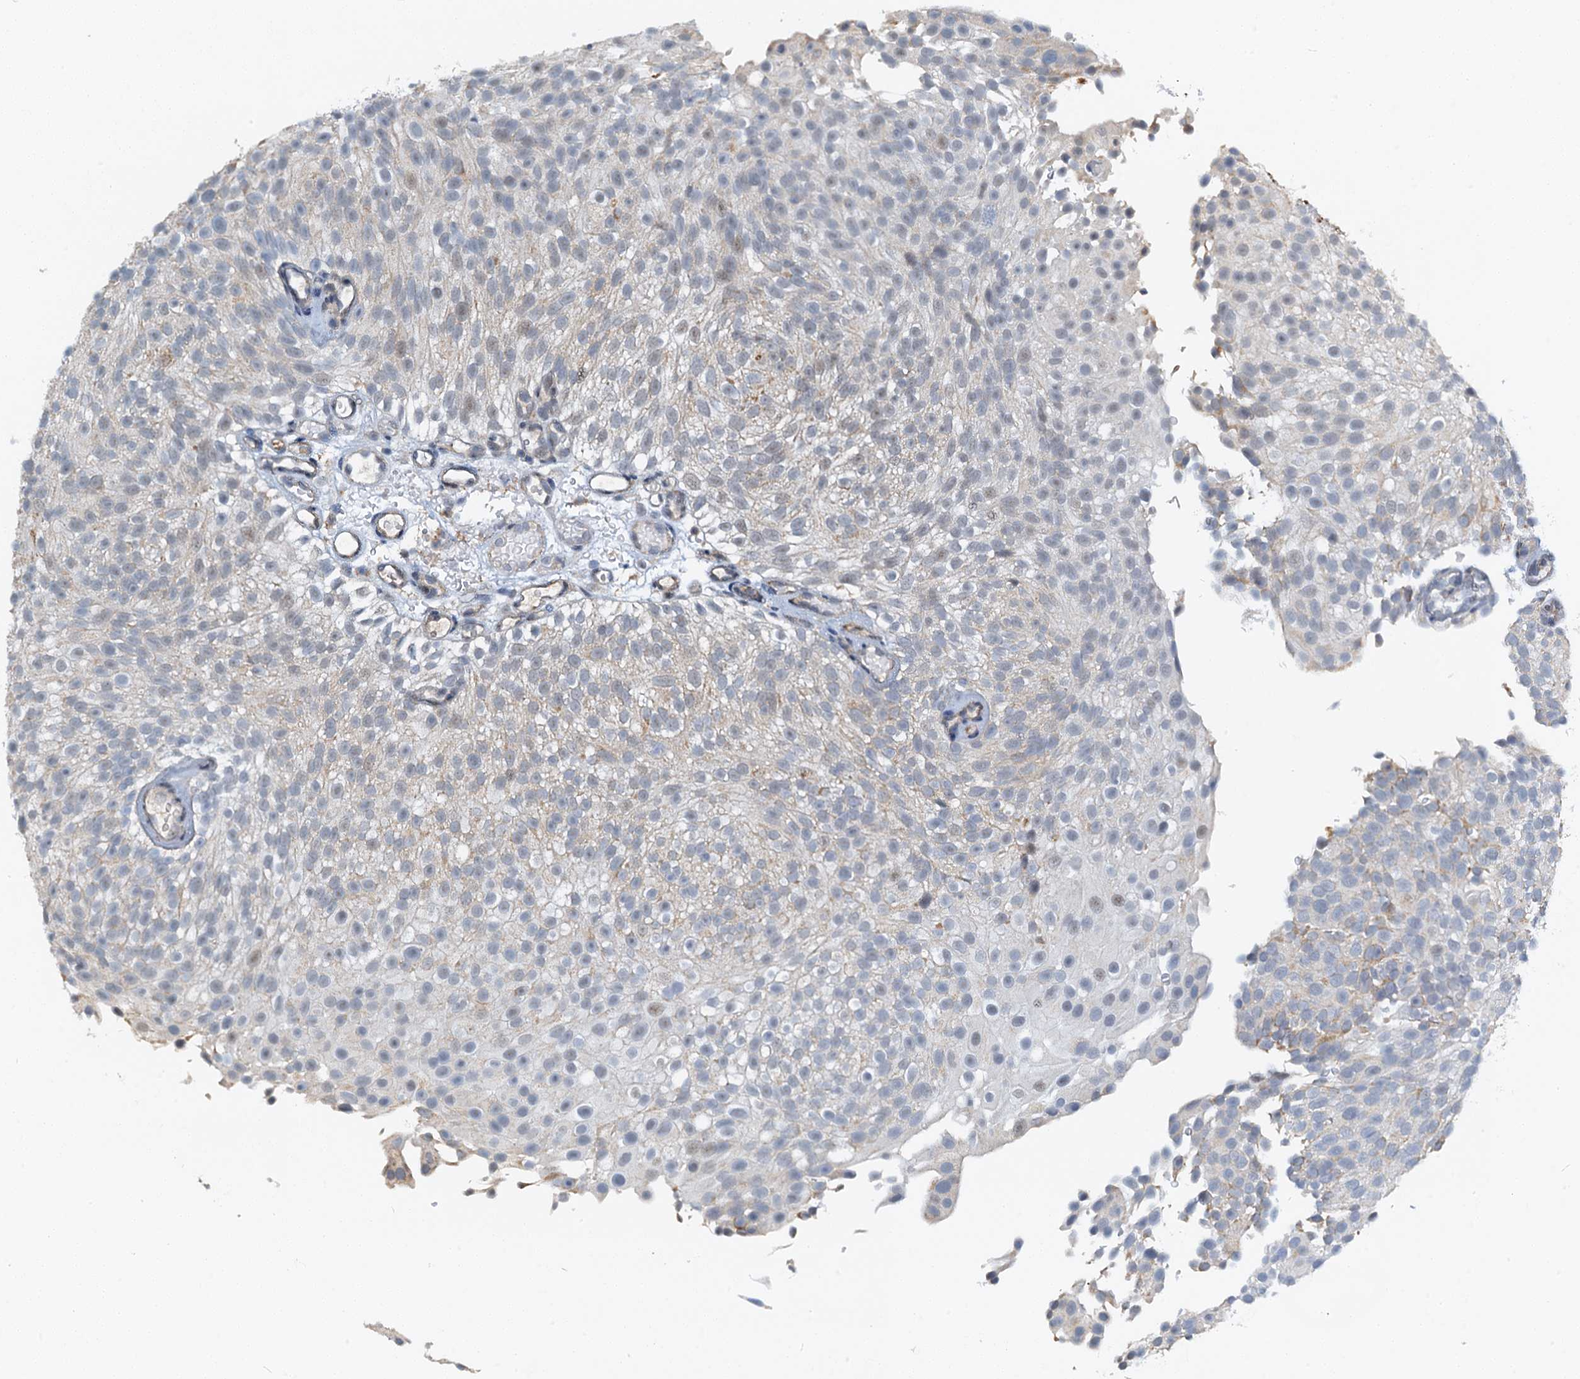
{"staining": {"intensity": "negative", "quantity": "none", "location": "none"}, "tissue": "urothelial cancer", "cell_type": "Tumor cells", "image_type": "cancer", "snomed": [{"axis": "morphology", "description": "Urothelial carcinoma, Low grade"}, {"axis": "topography", "description": "Urinary bladder"}], "caption": "Tumor cells are negative for protein expression in human urothelial cancer.", "gene": "ZNF606", "patient": {"sex": "male", "age": 78}}